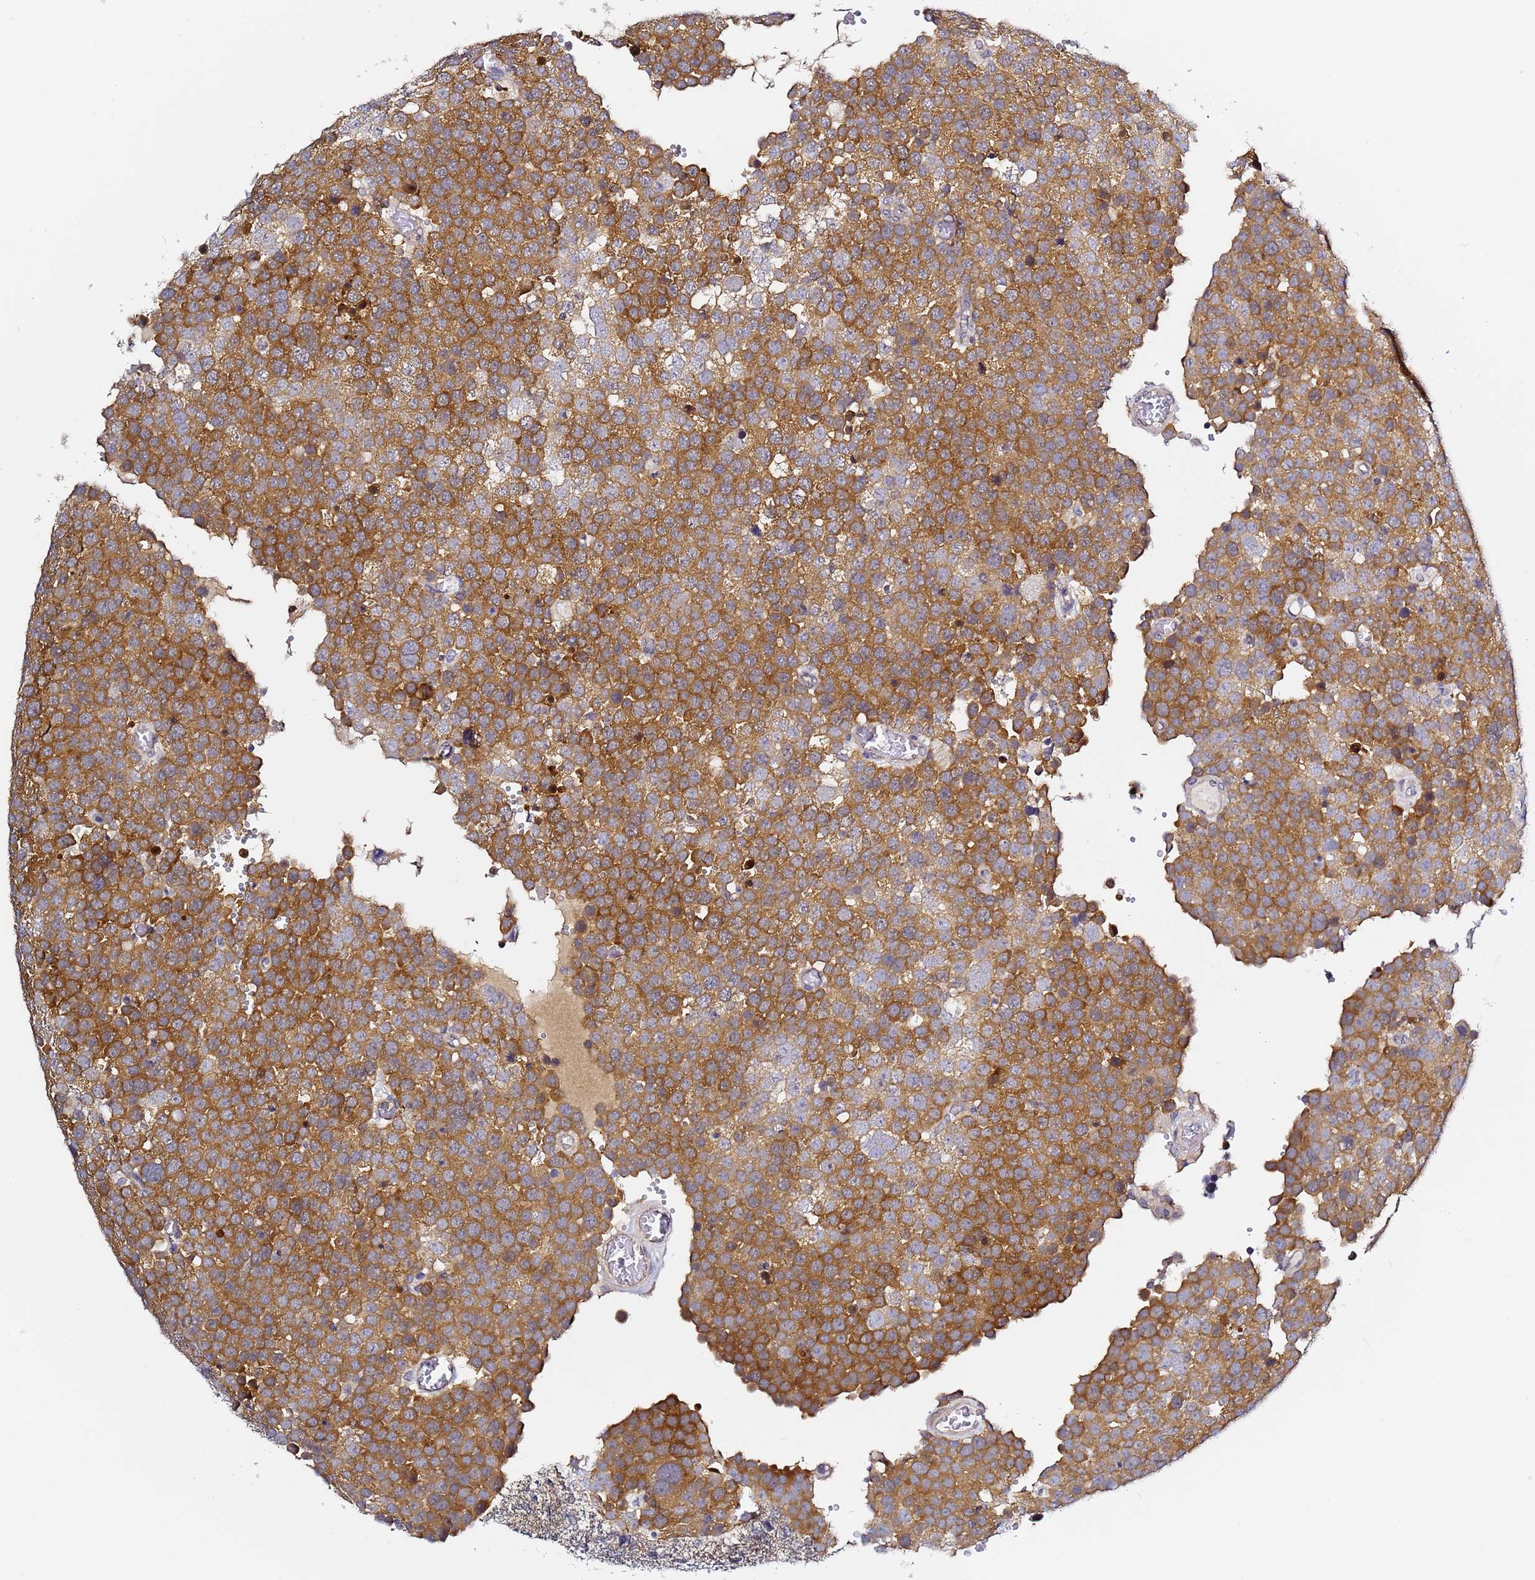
{"staining": {"intensity": "moderate", "quantity": ">75%", "location": "cytoplasmic/membranous"}, "tissue": "testis cancer", "cell_type": "Tumor cells", "image_type": "cancer", "snomed": [{"axis": "morphology", "description": "Normal tissue, NOS"}, {"axis": "morphology", "description": "Seminoma, NOS"}, {"axis": "topography", "description": "Testis"}], "caption": "Human testis cancer stained for a protein (brown) shows moderate cytoplasmic/membranous positive expression in about >75% of tumor cells.", "gene": "LENG1", "patient": {"sex": "male", "age": 71}}